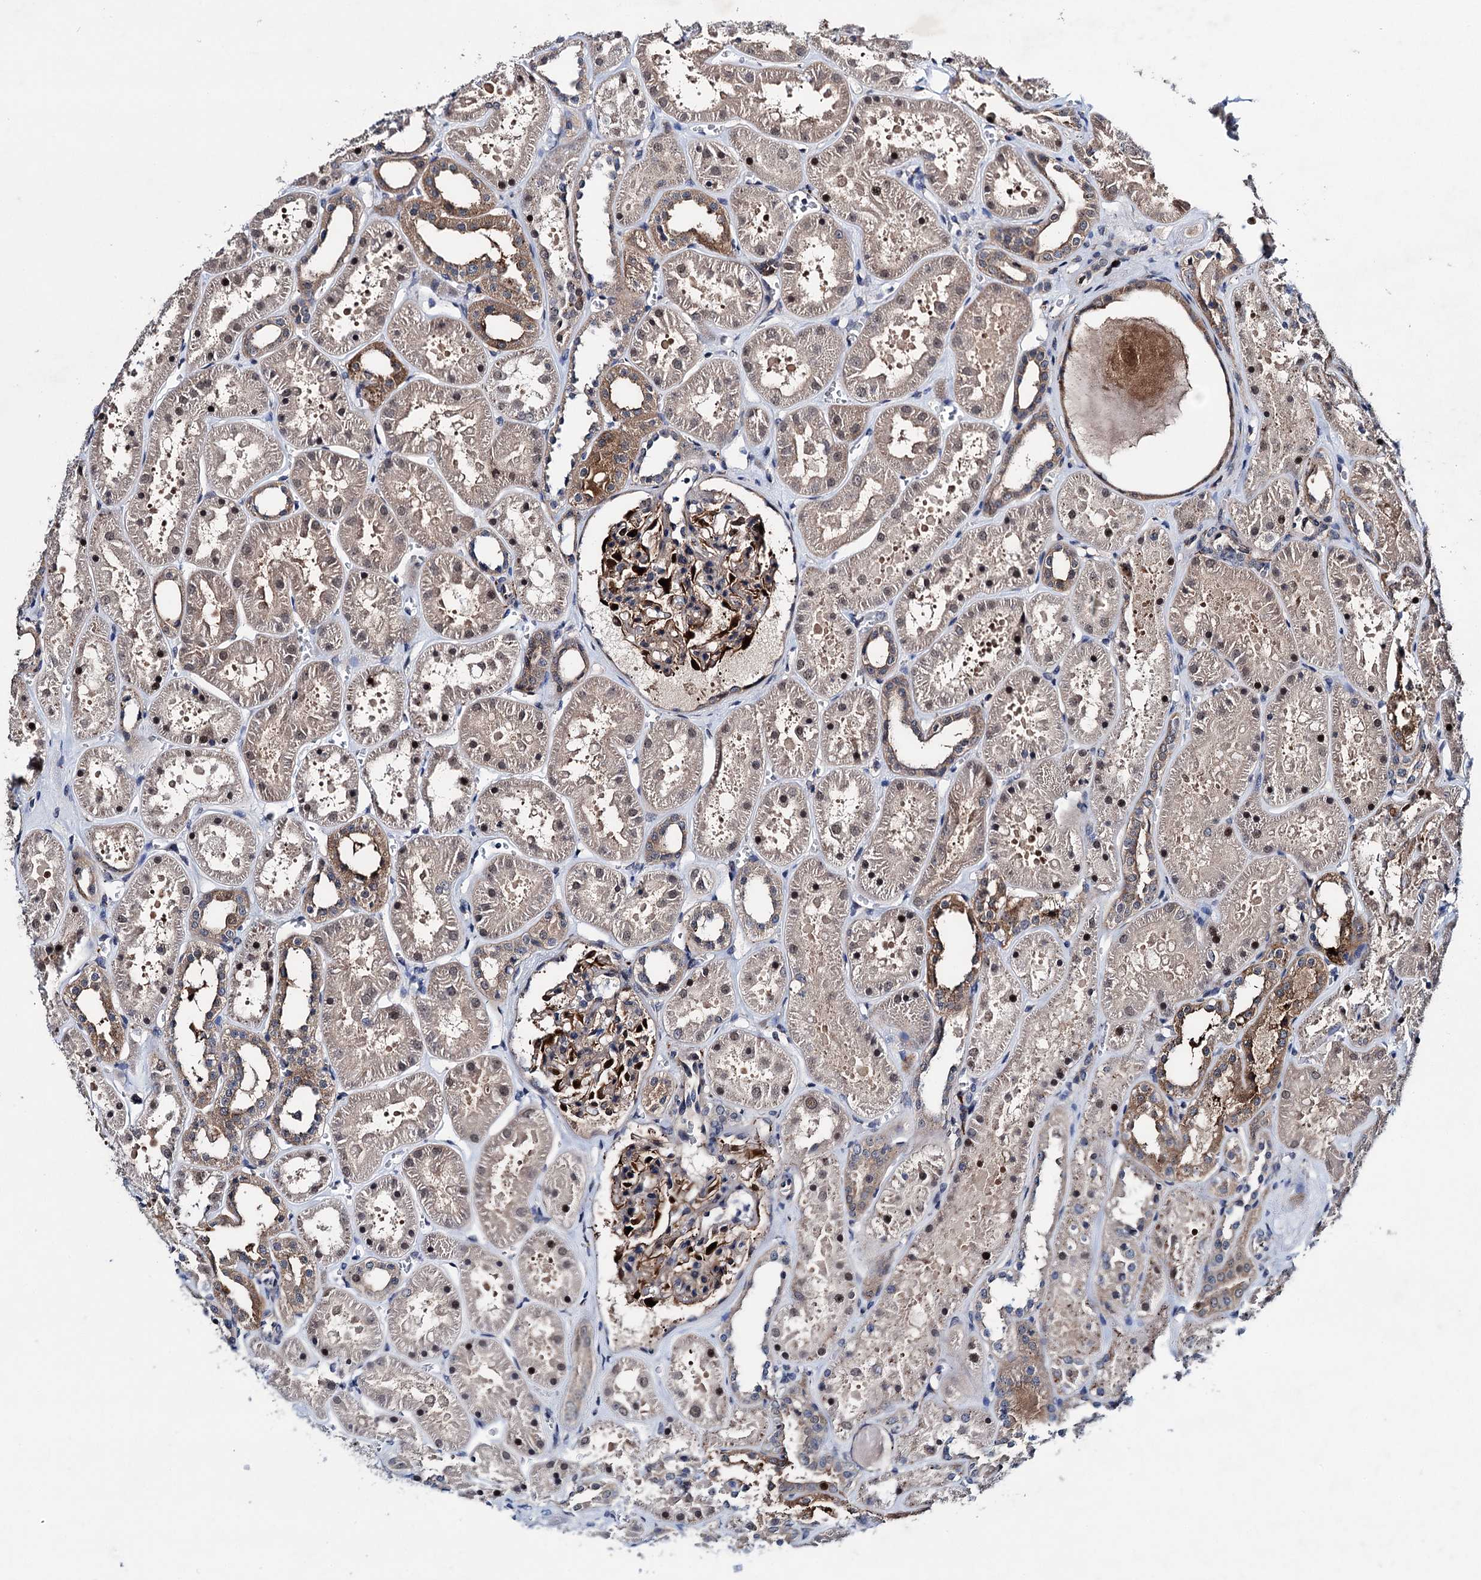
{"staining": {"intensity": "strong", "quantity": "<25%", "location": "cytoplasmic/membranous"}, "tissue": "kidney", "cell_type": "Cells in glomeruli", "image_type": "normal", "snomed": [{"axis": "morphology", "description": "Normal tissue, NOS"}, {"axis": "topography", "description": "Kidney"}], "caption": "A histopathology image of kidney stained for a protein exhibits strong cytoplasmic/membranous brown staining in cells in glomeruli.", "gene": "EYA4", "patient": {"sex": "female", "age": 41}}